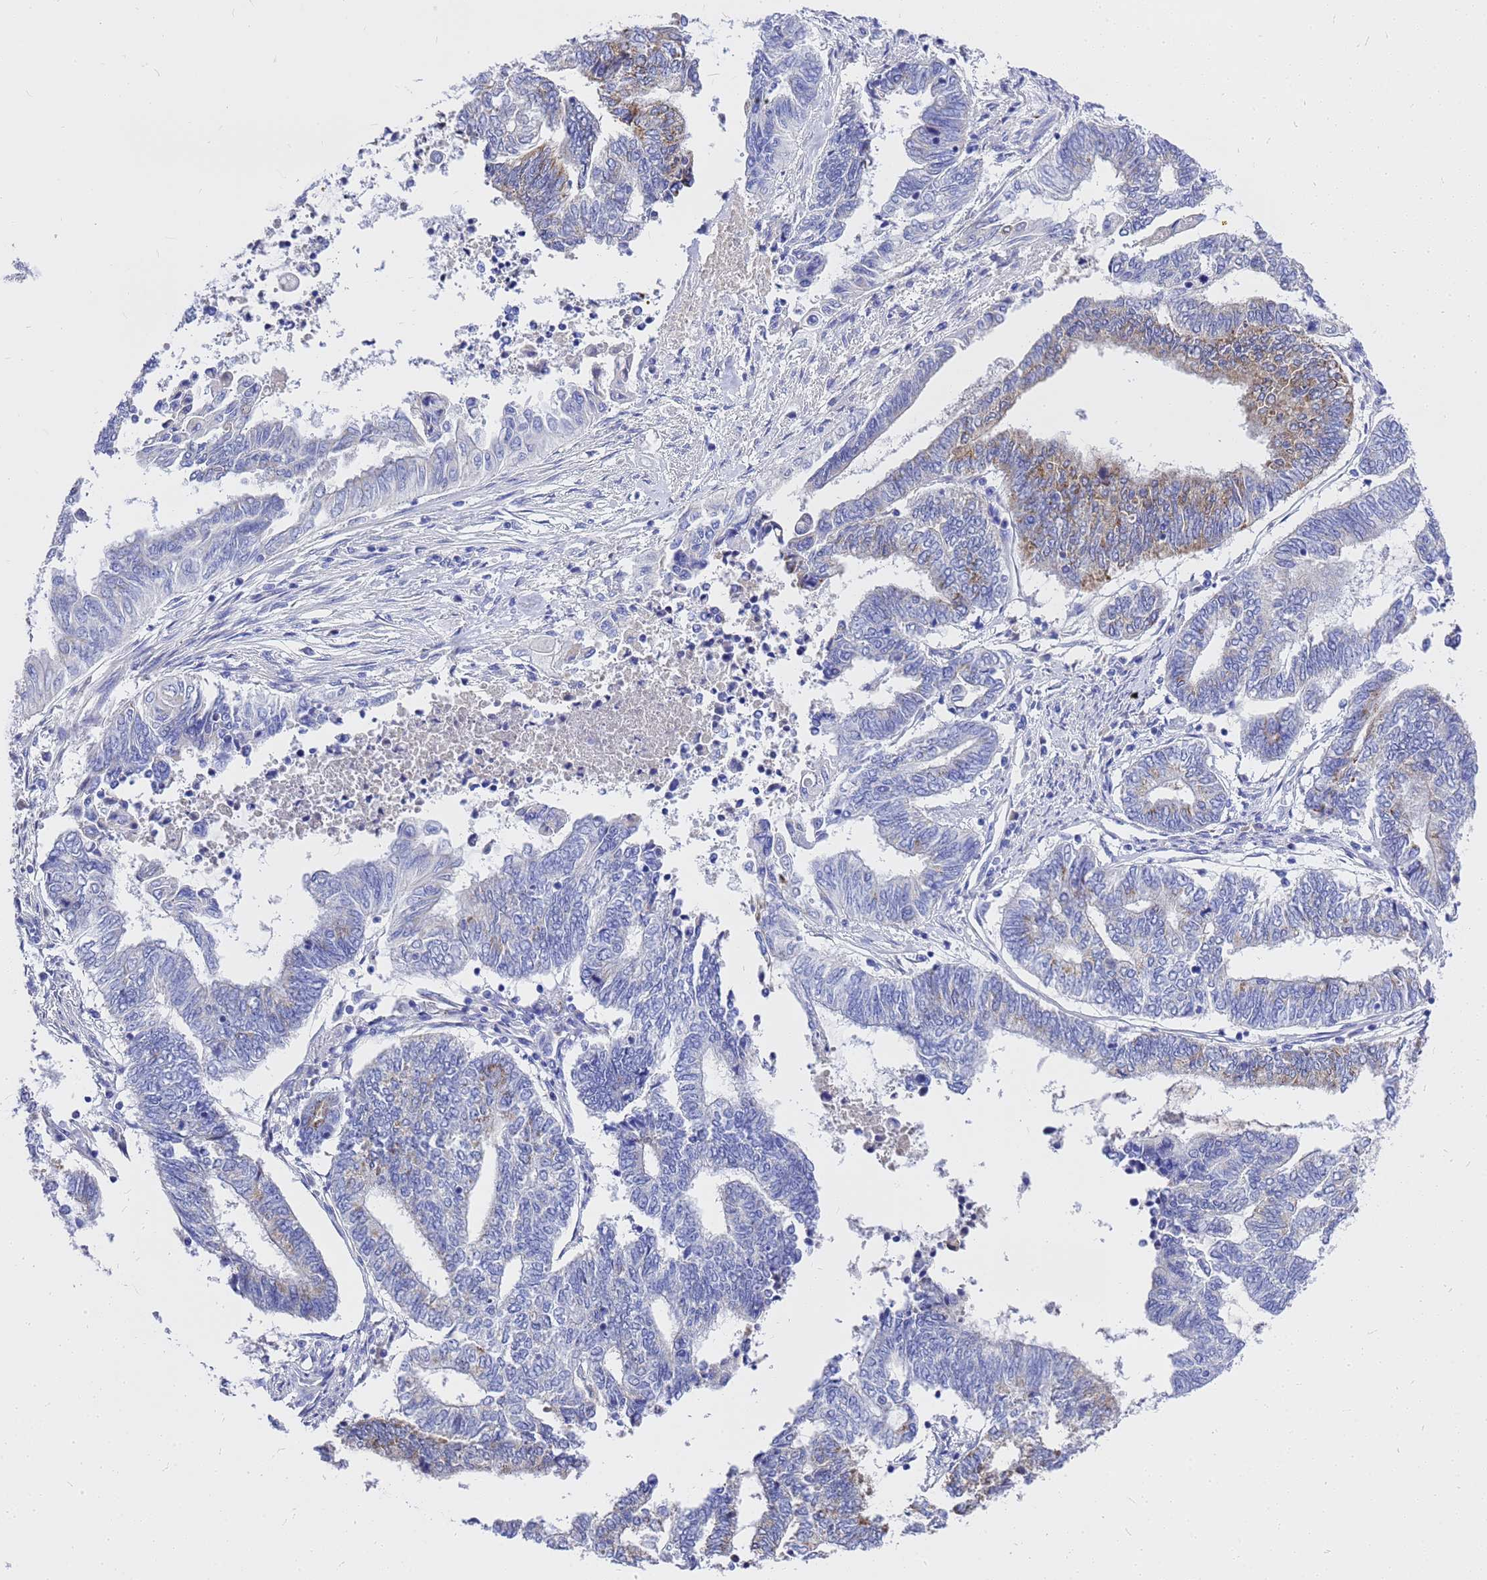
{"staining": {"intensity": "moderate", "quantity": "<25%", "location": "cytoplasmic/membranous"}, "tissue": "endometrial cancer", "cell_type": "Tumor cells", "image_type": "cancer", "snomed": [{"axis": "morphology", "description": "Adenocarcinoma, NOS"}, {"axis": "topography", "description": "Uterus"}, {"axis": "topography", "description": "Endometrium"}], "caption": "Human adenocarcinoma (endometrial) stained with a brown dye demonstrates moderate cytoplasmic/membranous positive positivity in approximately <25% of tumor cells.", "gene": "OR52E2", "patient": {"sex": "female", "age": 70}}